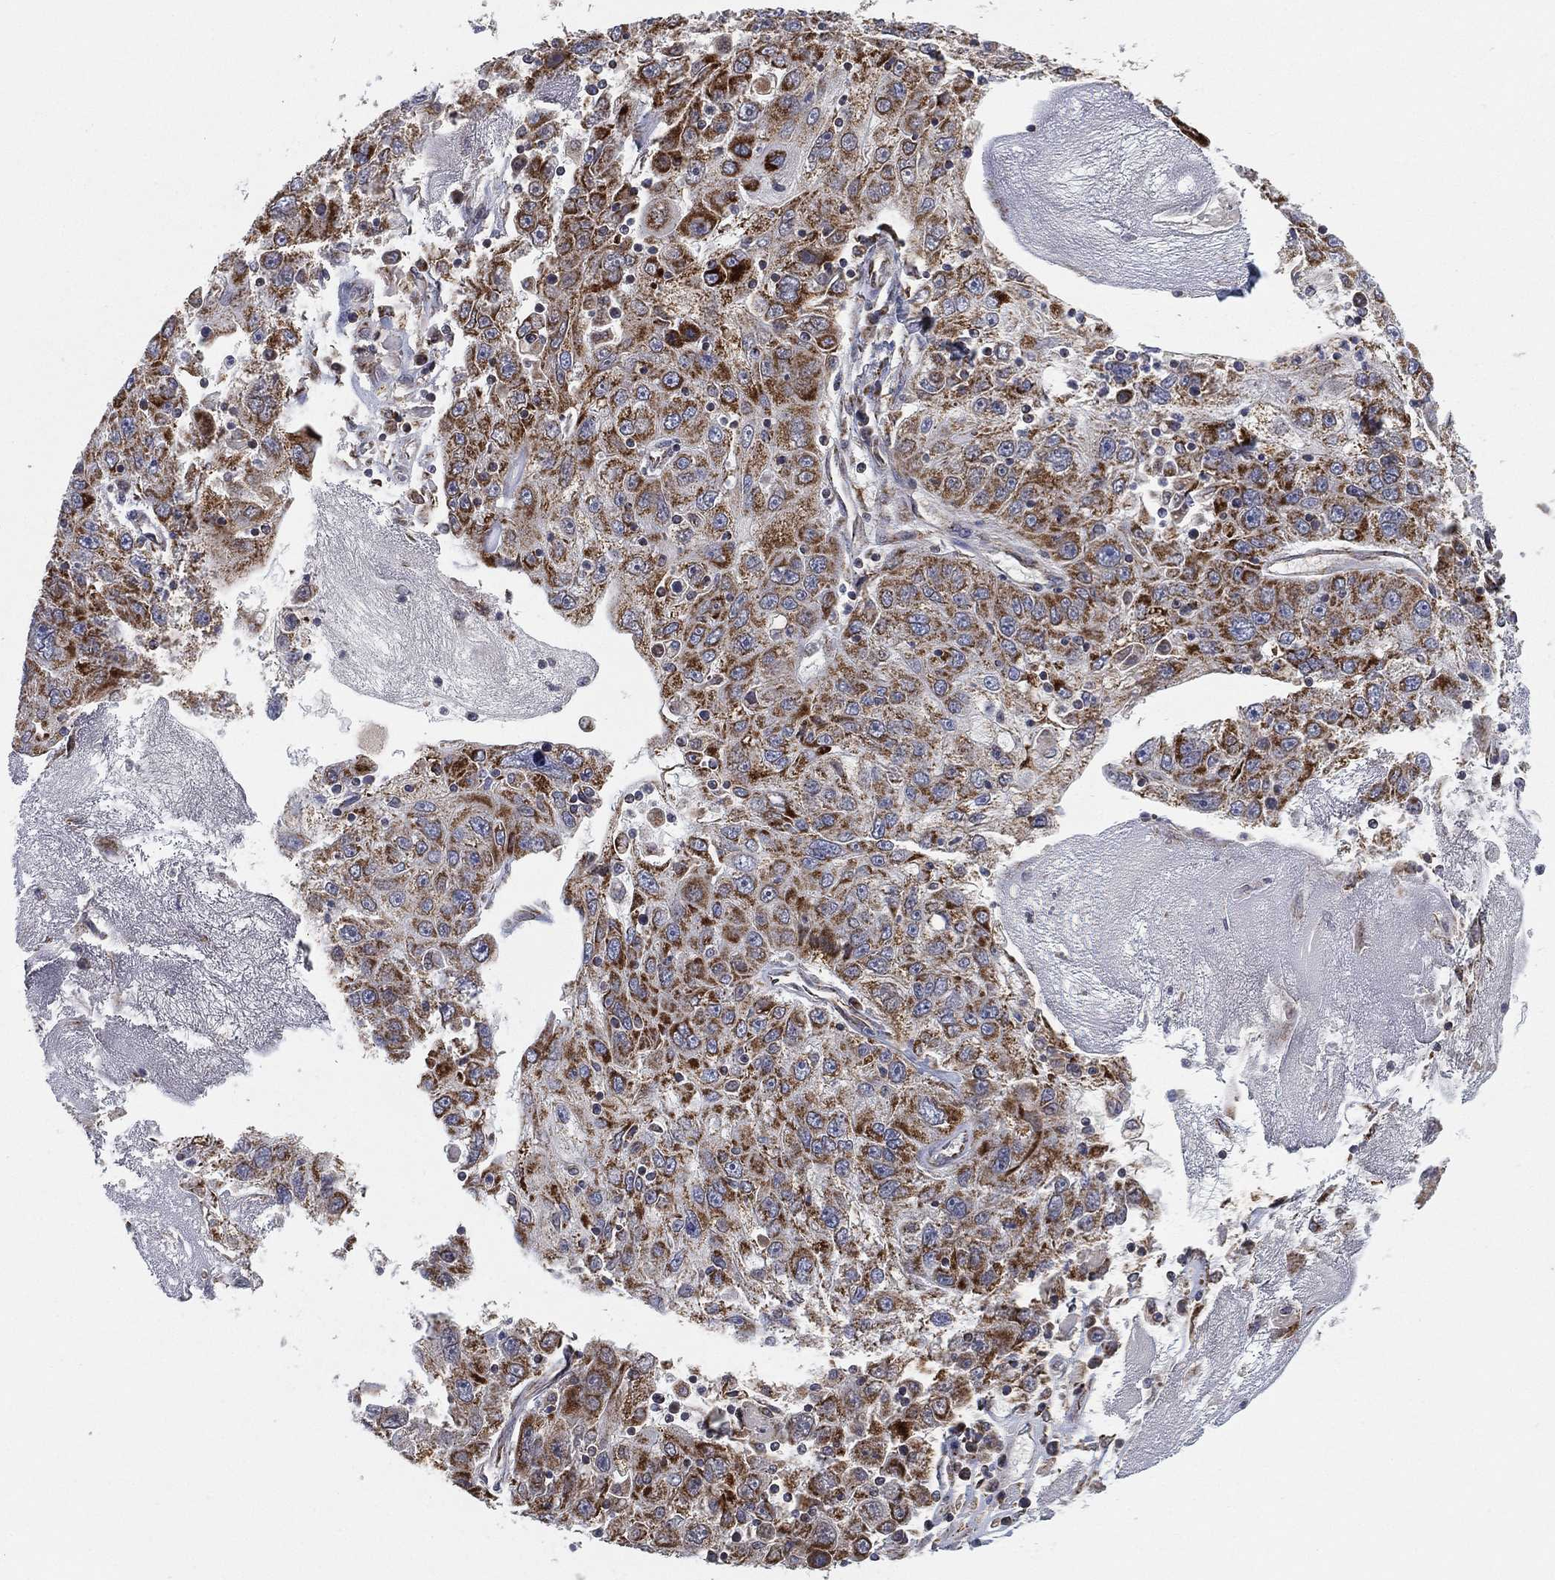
{"staining": {"intensity": "strong", "quantity": "25%-75%", "location": "cytoplasmic/membranous"}, "tissue": "stomach cancer", "cell_type": "Tumor cells", "image_type": "cancer", "snomed": [{"axis": "morphology", "description": "Adenocarcinoma, NOS"}, {"axis": "topography", "description": "Stomach"}], "caption": "IHC (DAB (3,3'-diaminobenzidine)) staining of adenocarcinoma (stomach) reveals strong cytoplasmic/membranous protein expression in about 25%-75% of tumor cells.", "gene": "PSMG4", "patient": {"sex": "male", "age": 56}}